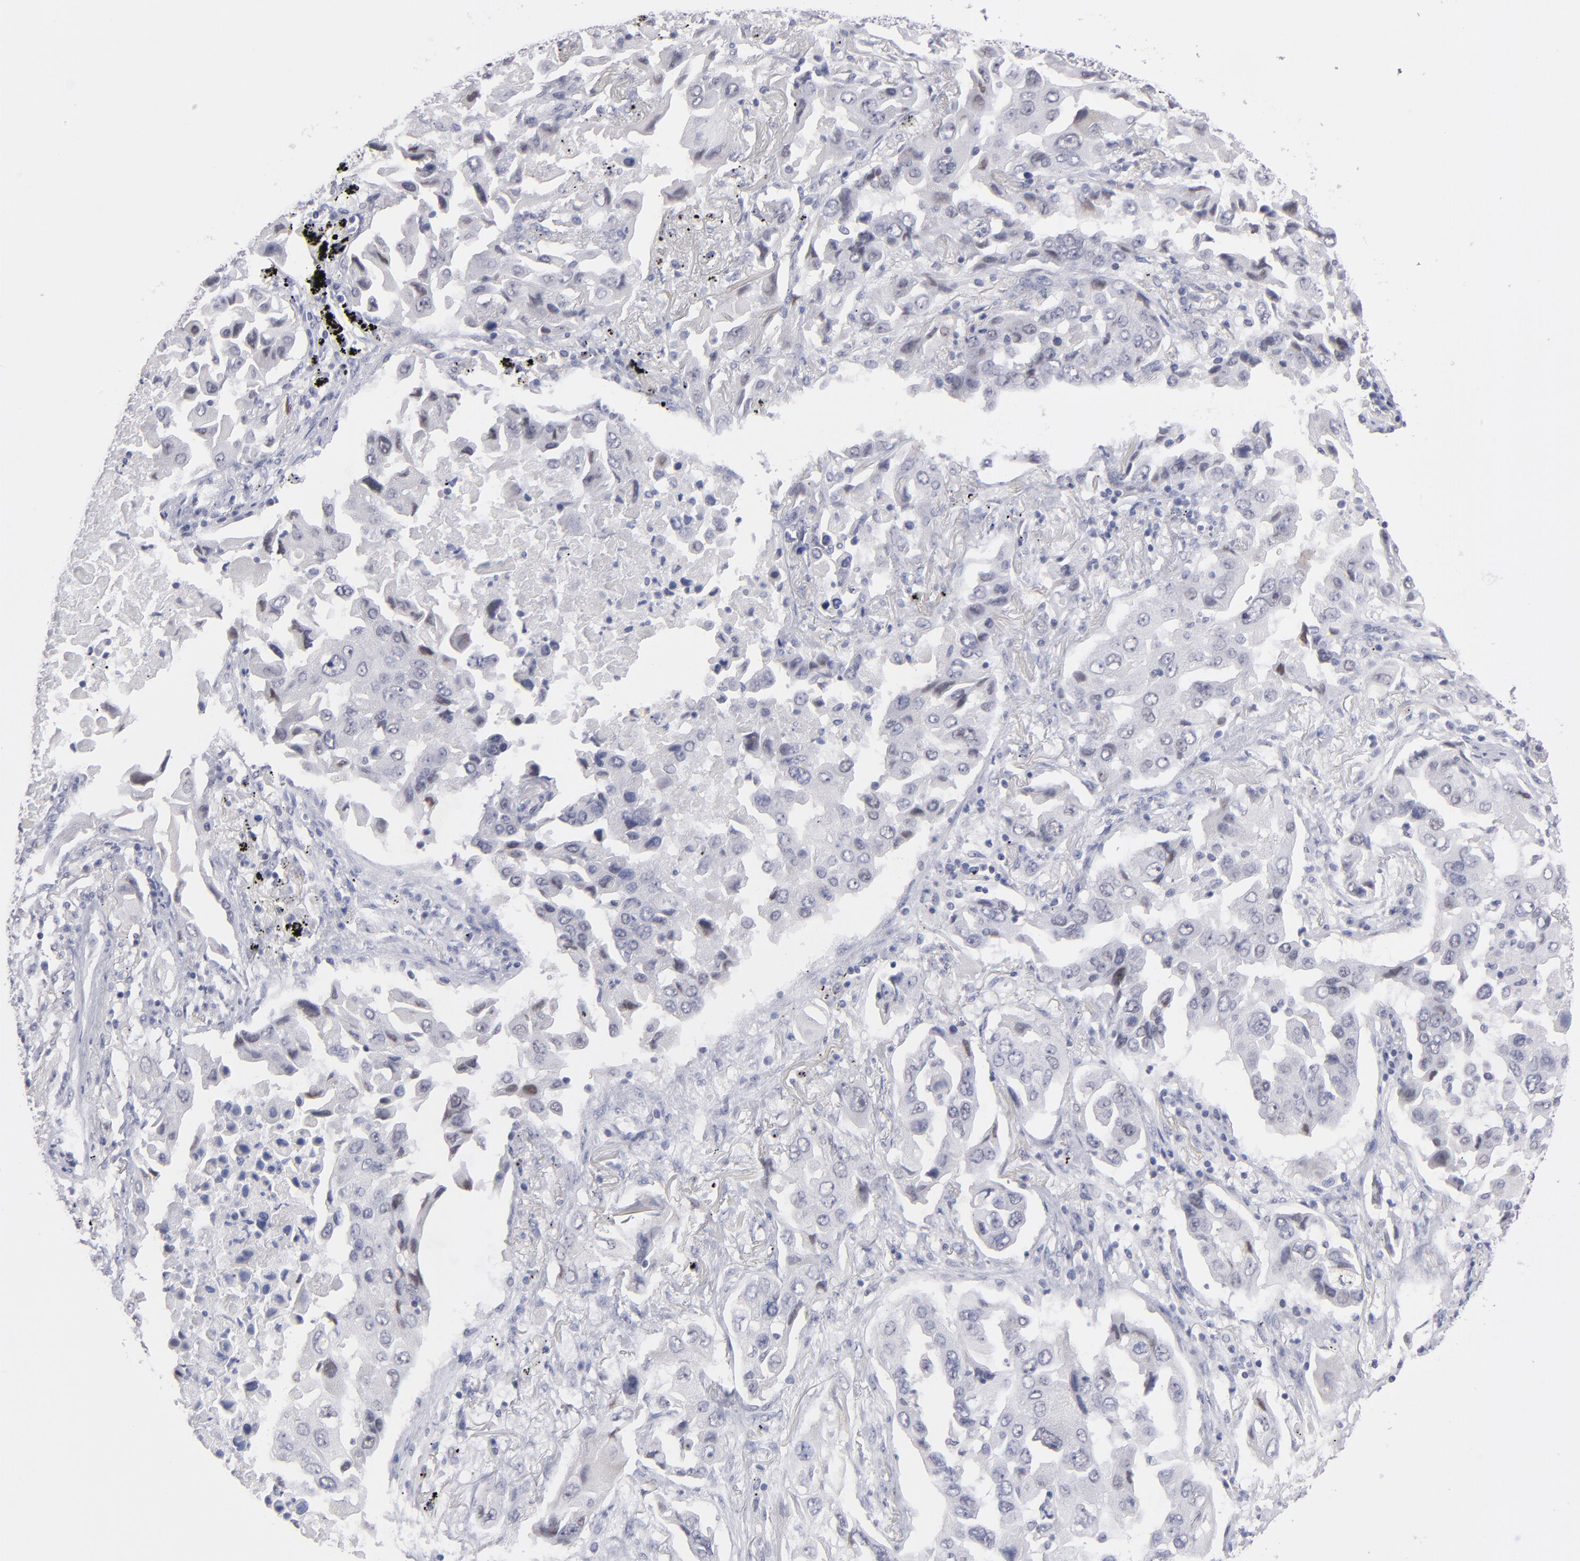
{"staining": {"intensity": "weak", "quantity": "<25%", "location": "nuclear"}, "tissue": "lung cancer", "cell_type": "Tumor cells", "image_type": "cancer", "snomed": [{"axis": "morphology", "description": "Adenocarcinoma, NOS"}, {"axis": "topography", "description": "Lung"}], "caption": "Immunohistochemistry (IHC) histopathology image of neoplastic tissue: lung cancer (adenocarcinoma) stained with DAB (3,3'-diaminobenzidine) displays no significant protein expression in tumor cells. (Brightfield microscopy of DAB (3,3'-diaminobenzidine) immunohistochemistry at high magnification).", "gene": "TEX11", "patient": {"sex": "female", "age": 65}}